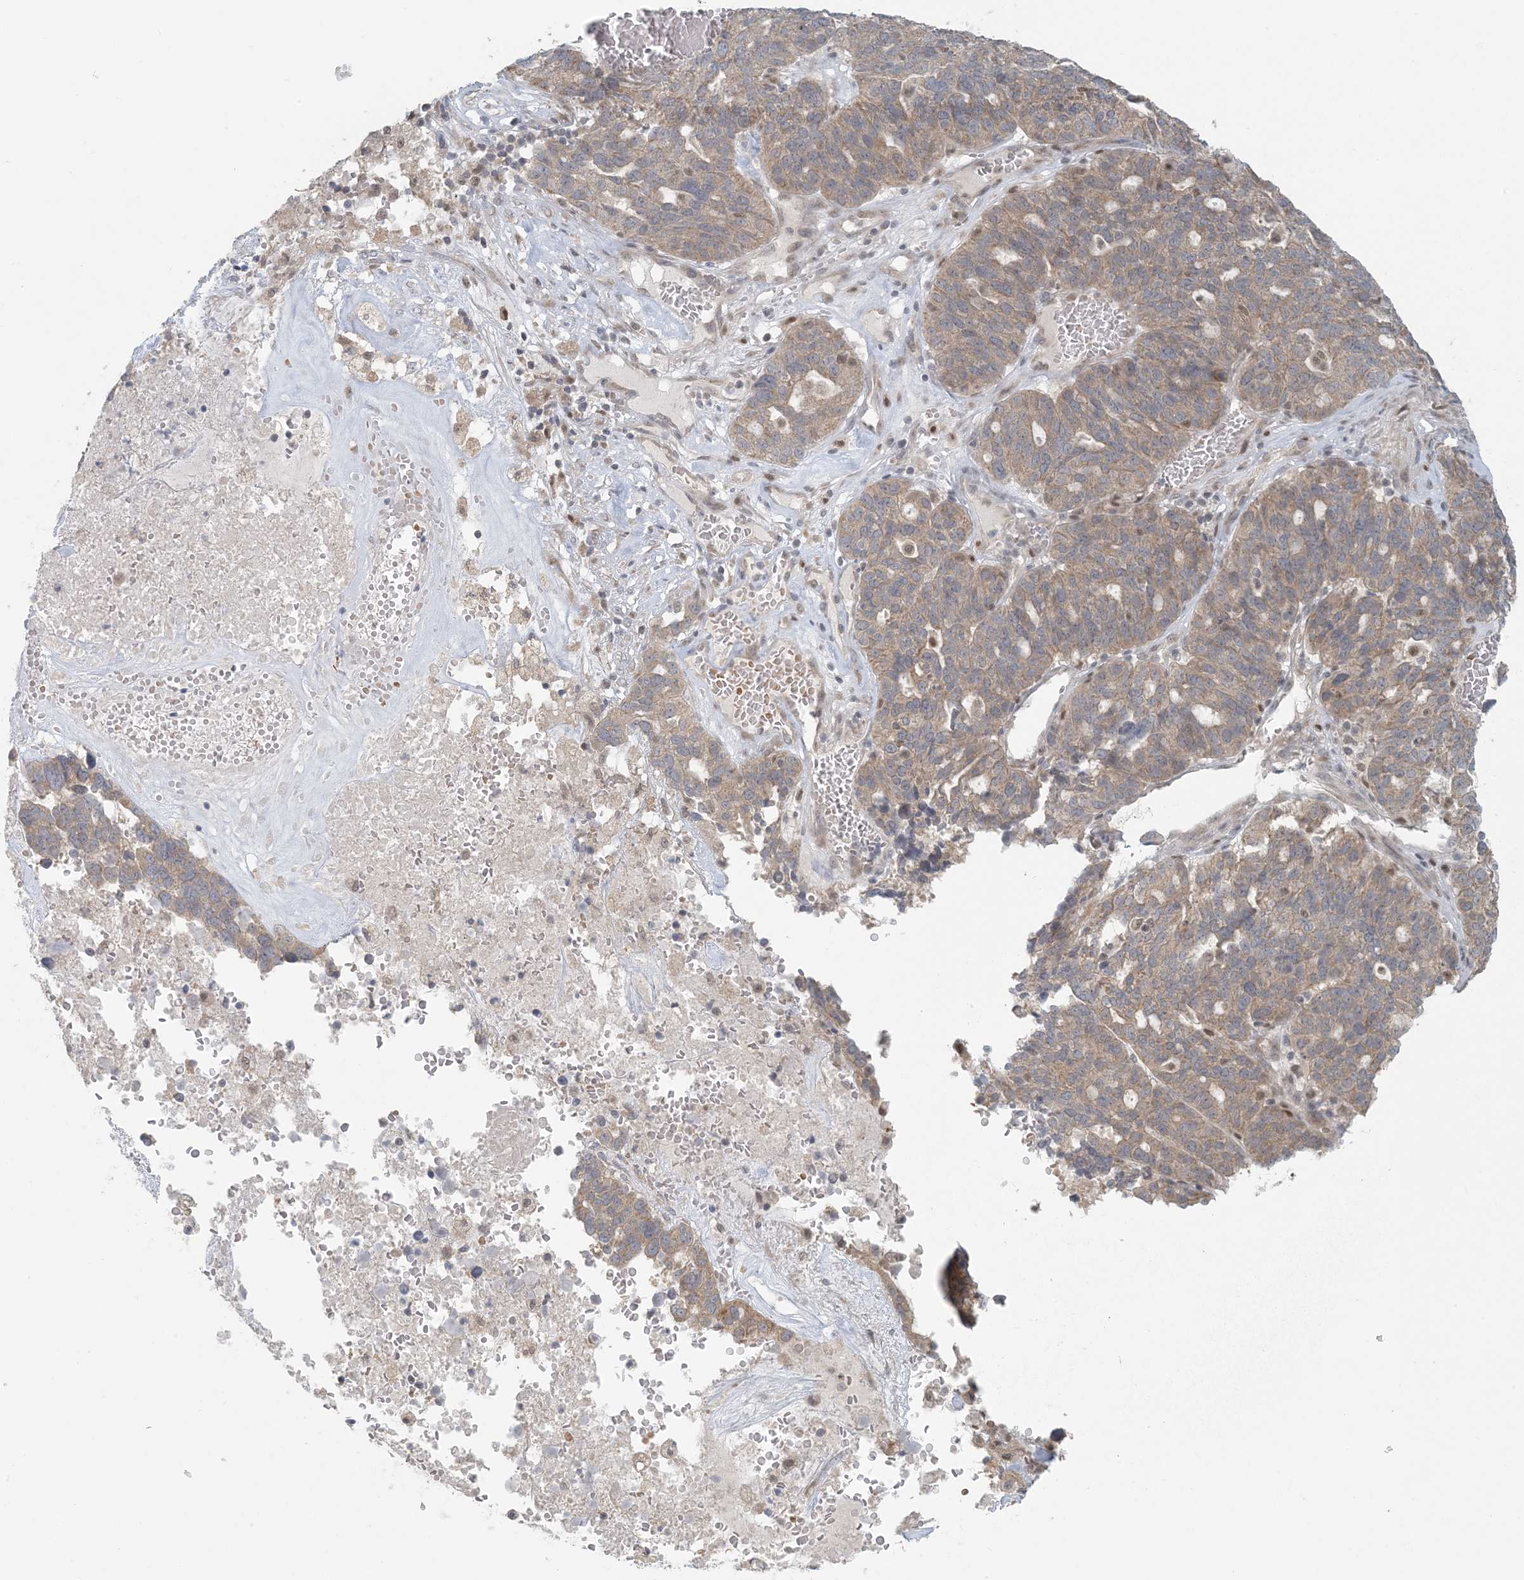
{"staining": {"intensity": "weak", "quantity": ">75%", "location": "cytoplasmic/membranous"}, "tissue": "ovarian cancer", "cell_type": "Tumor cells", "image_type": "cancer", "snomed": [{"axis": "morphology", "description": "Cystadenocarcinoma, serous, NOS"}, {"axis": "topography", "description": "Ovary"}], "caption": "Immunohistochemistry (IHC) image of neoplastic tissue: human ovarian serous cystadenocarcinoma stained using IHC exhibits low levels of weak protein expression localized specifically in the cytoplasmic/membranous of tumor cells, appearing as a cytoplasmic/membranous brown color.", "gene": "CTDNEP1", "patient": {"sex": "female", "age": 59}}